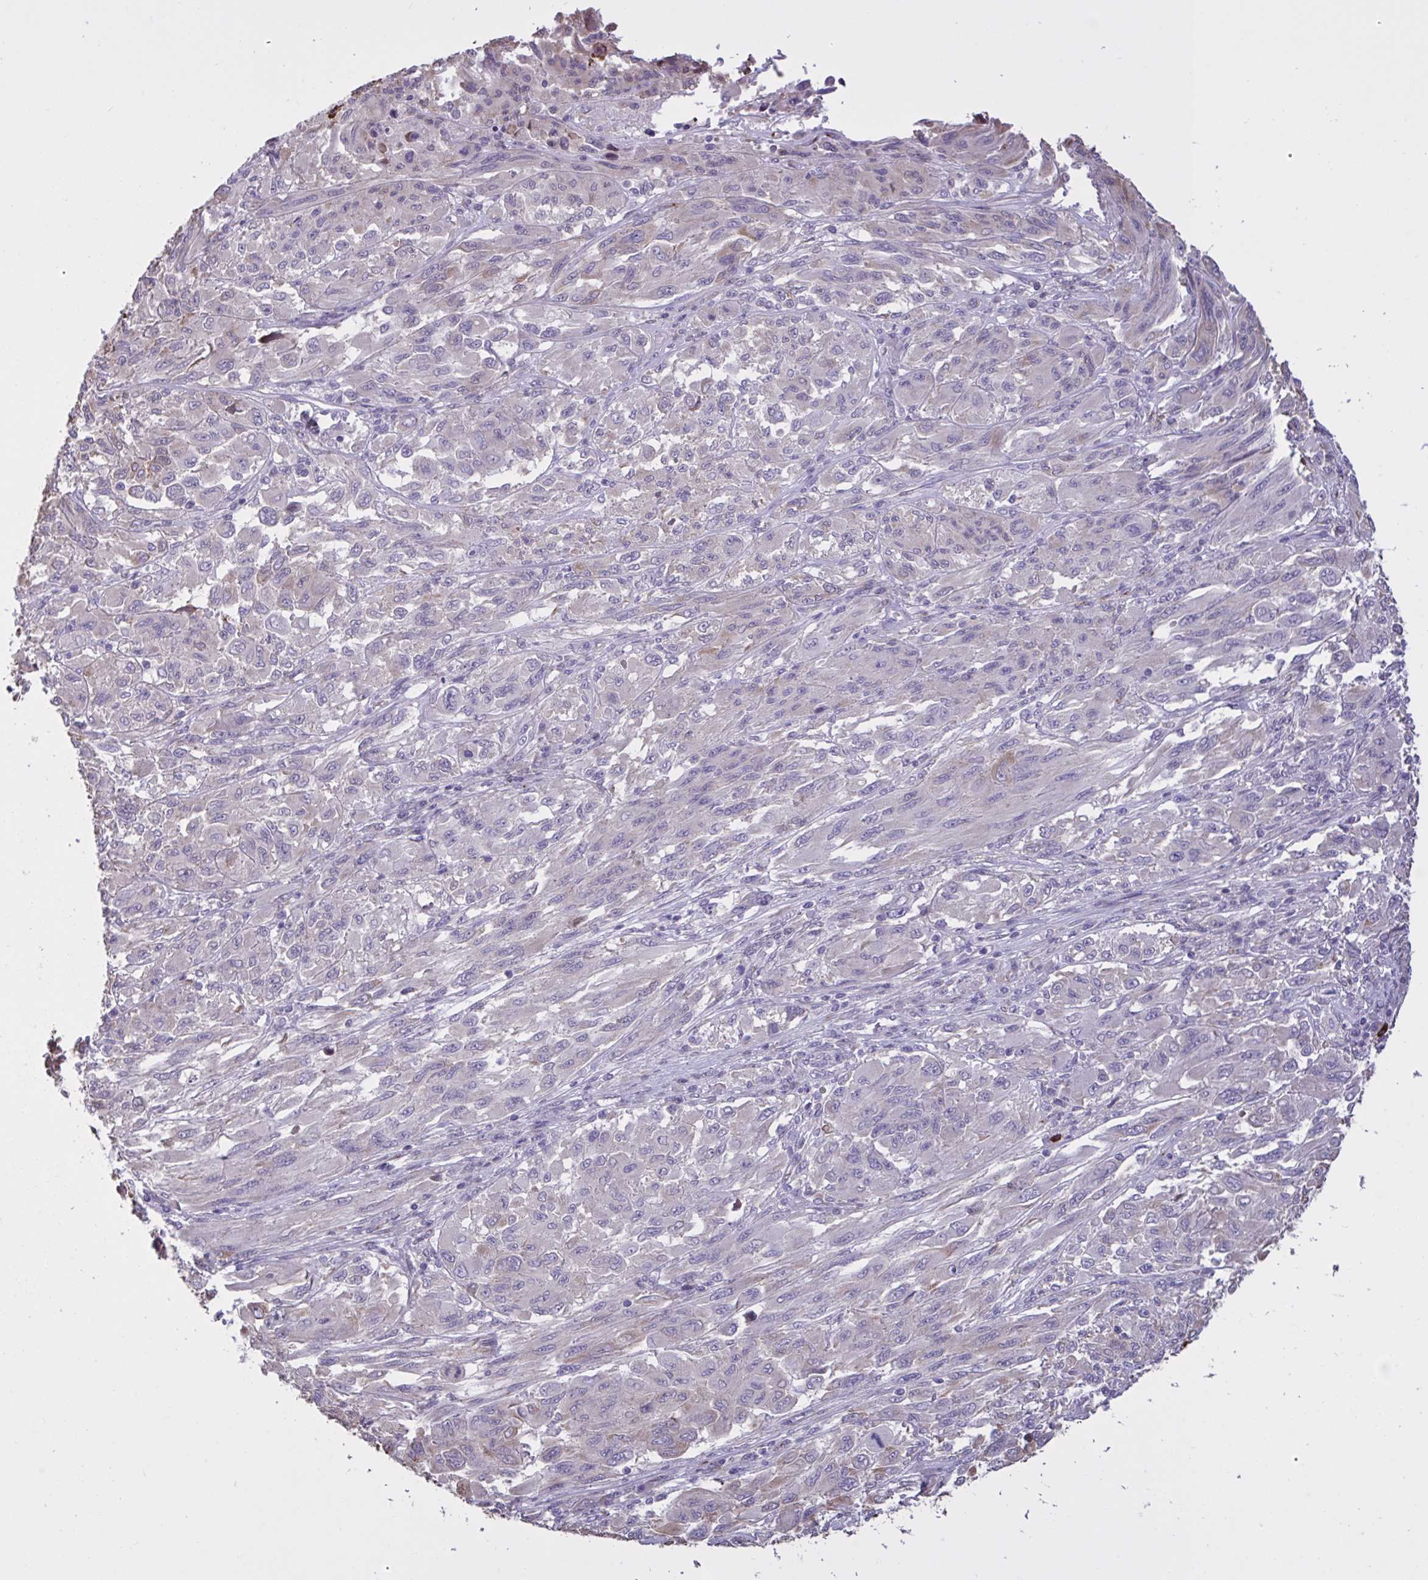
{"staining": {"intensity": "weak", "quantity": "<25%", "location": "cytoplasmic/membranous"}, "tissue": "melanoma", "cell_type": "Tumor cells", "image_type": "cancer", "snomed": [{"axis": "morphology", "description": "Malignant melanoma, NOS"}, {"axis": "topography", "description": "Skin"}], "caption": "Photomicrograph shows no significant protein staining in tumor cells of melanoma.", "gene": "MRGPRX2", "patient": {"sex": "female", "age": 91}}